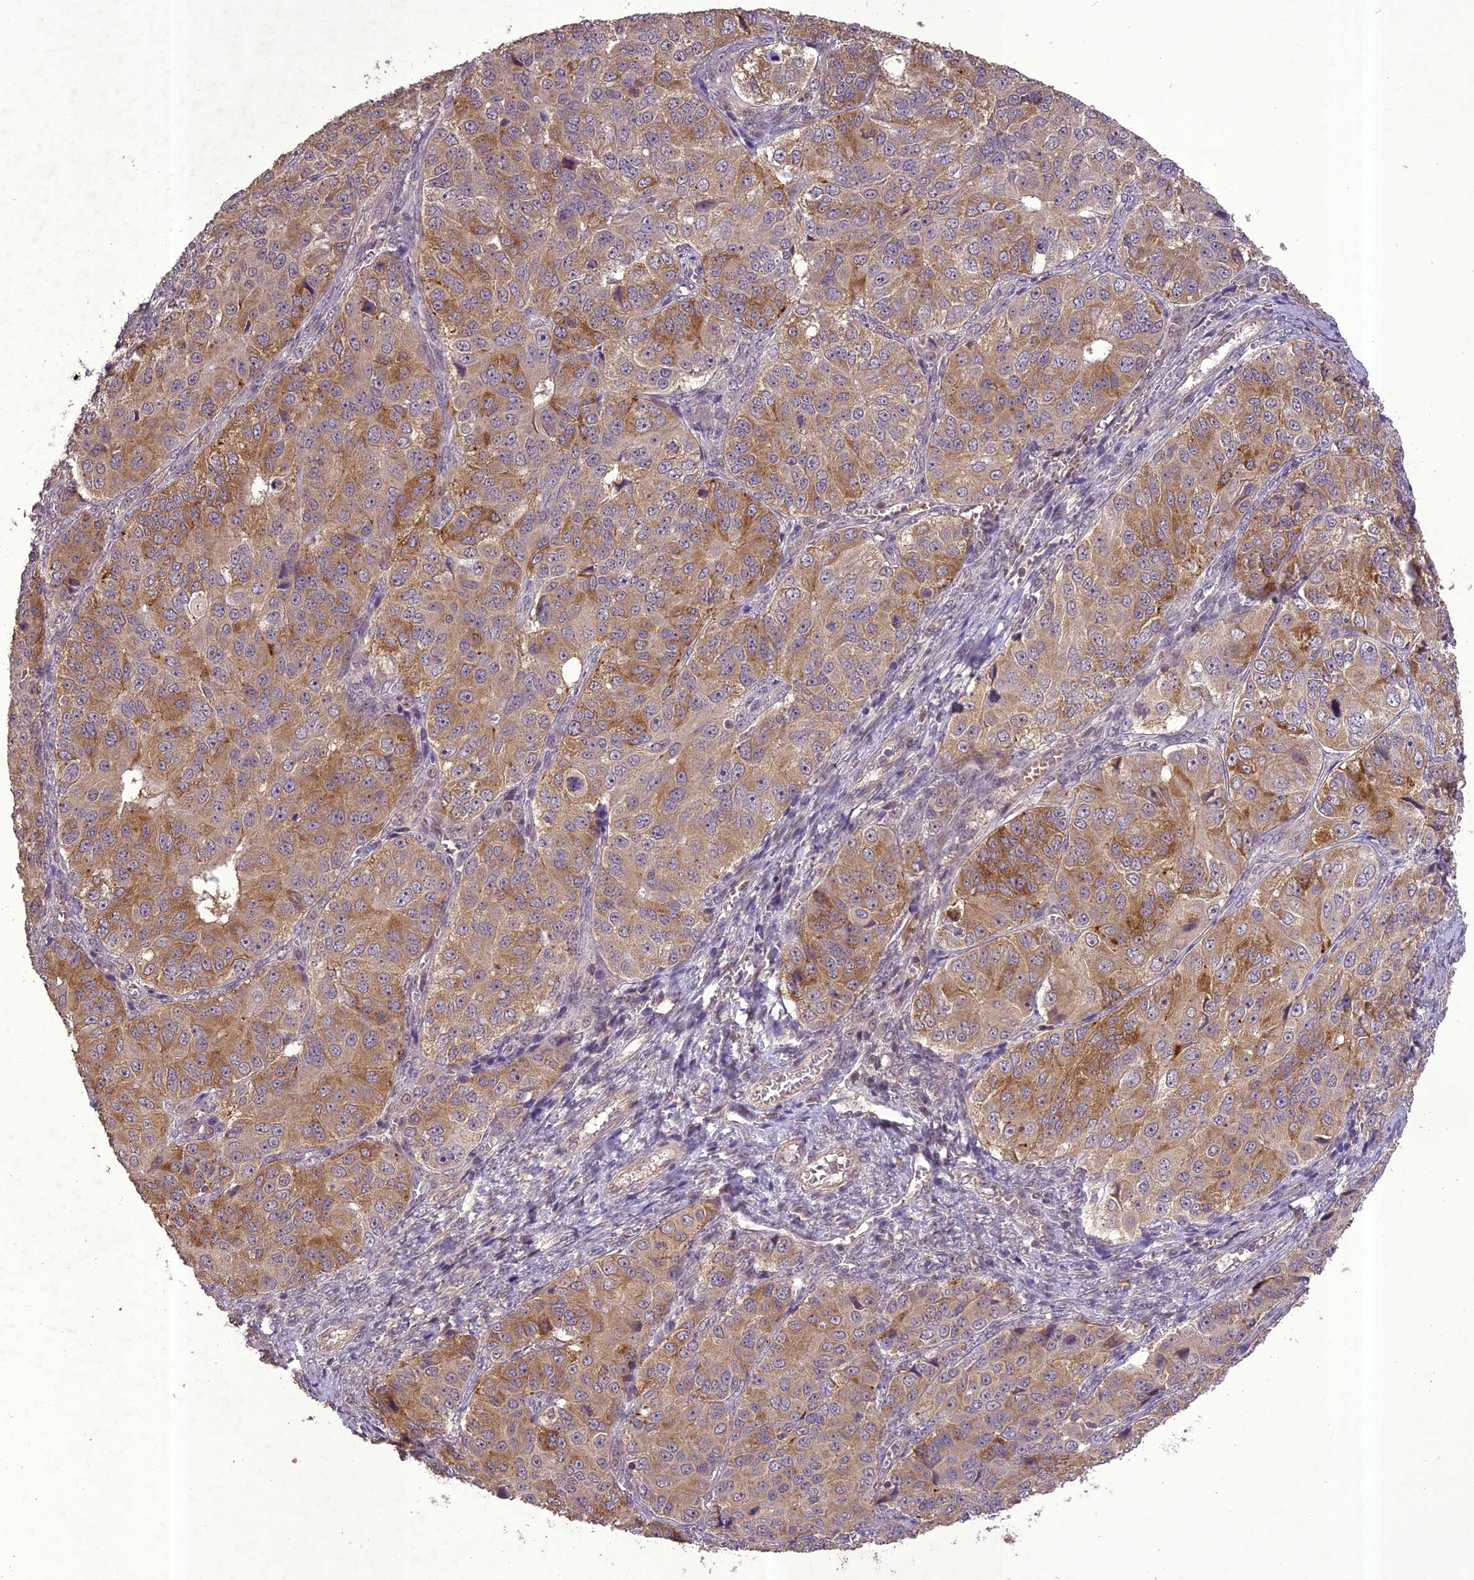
{"staining": {"intensity": "moderate", "quantity": "25%-75%", "location": "cytoplasmic/membranous"}, "tissue": "ovarian cancer", "cell_type": "Tumor cells", "image_type": "cancer", "snomed": [{"axis": "morphology", "description": "Carcinoma, endometroid"}, {"axis": "topography", "description": "Ovary"}], "caption": "Moderate cytoplasmic/membranous protein staining is identified in about 25%-75% of tumor cells in endometroid carcinoma (ovarian). Using DAB (3,3'-diaminobenzidine) (brown) and hematoxylin (blue) stains, captured at high magnification using brightfield microscopy.", "gene": "TIGD7", "patient": {"sex": "female", "age": 51}}